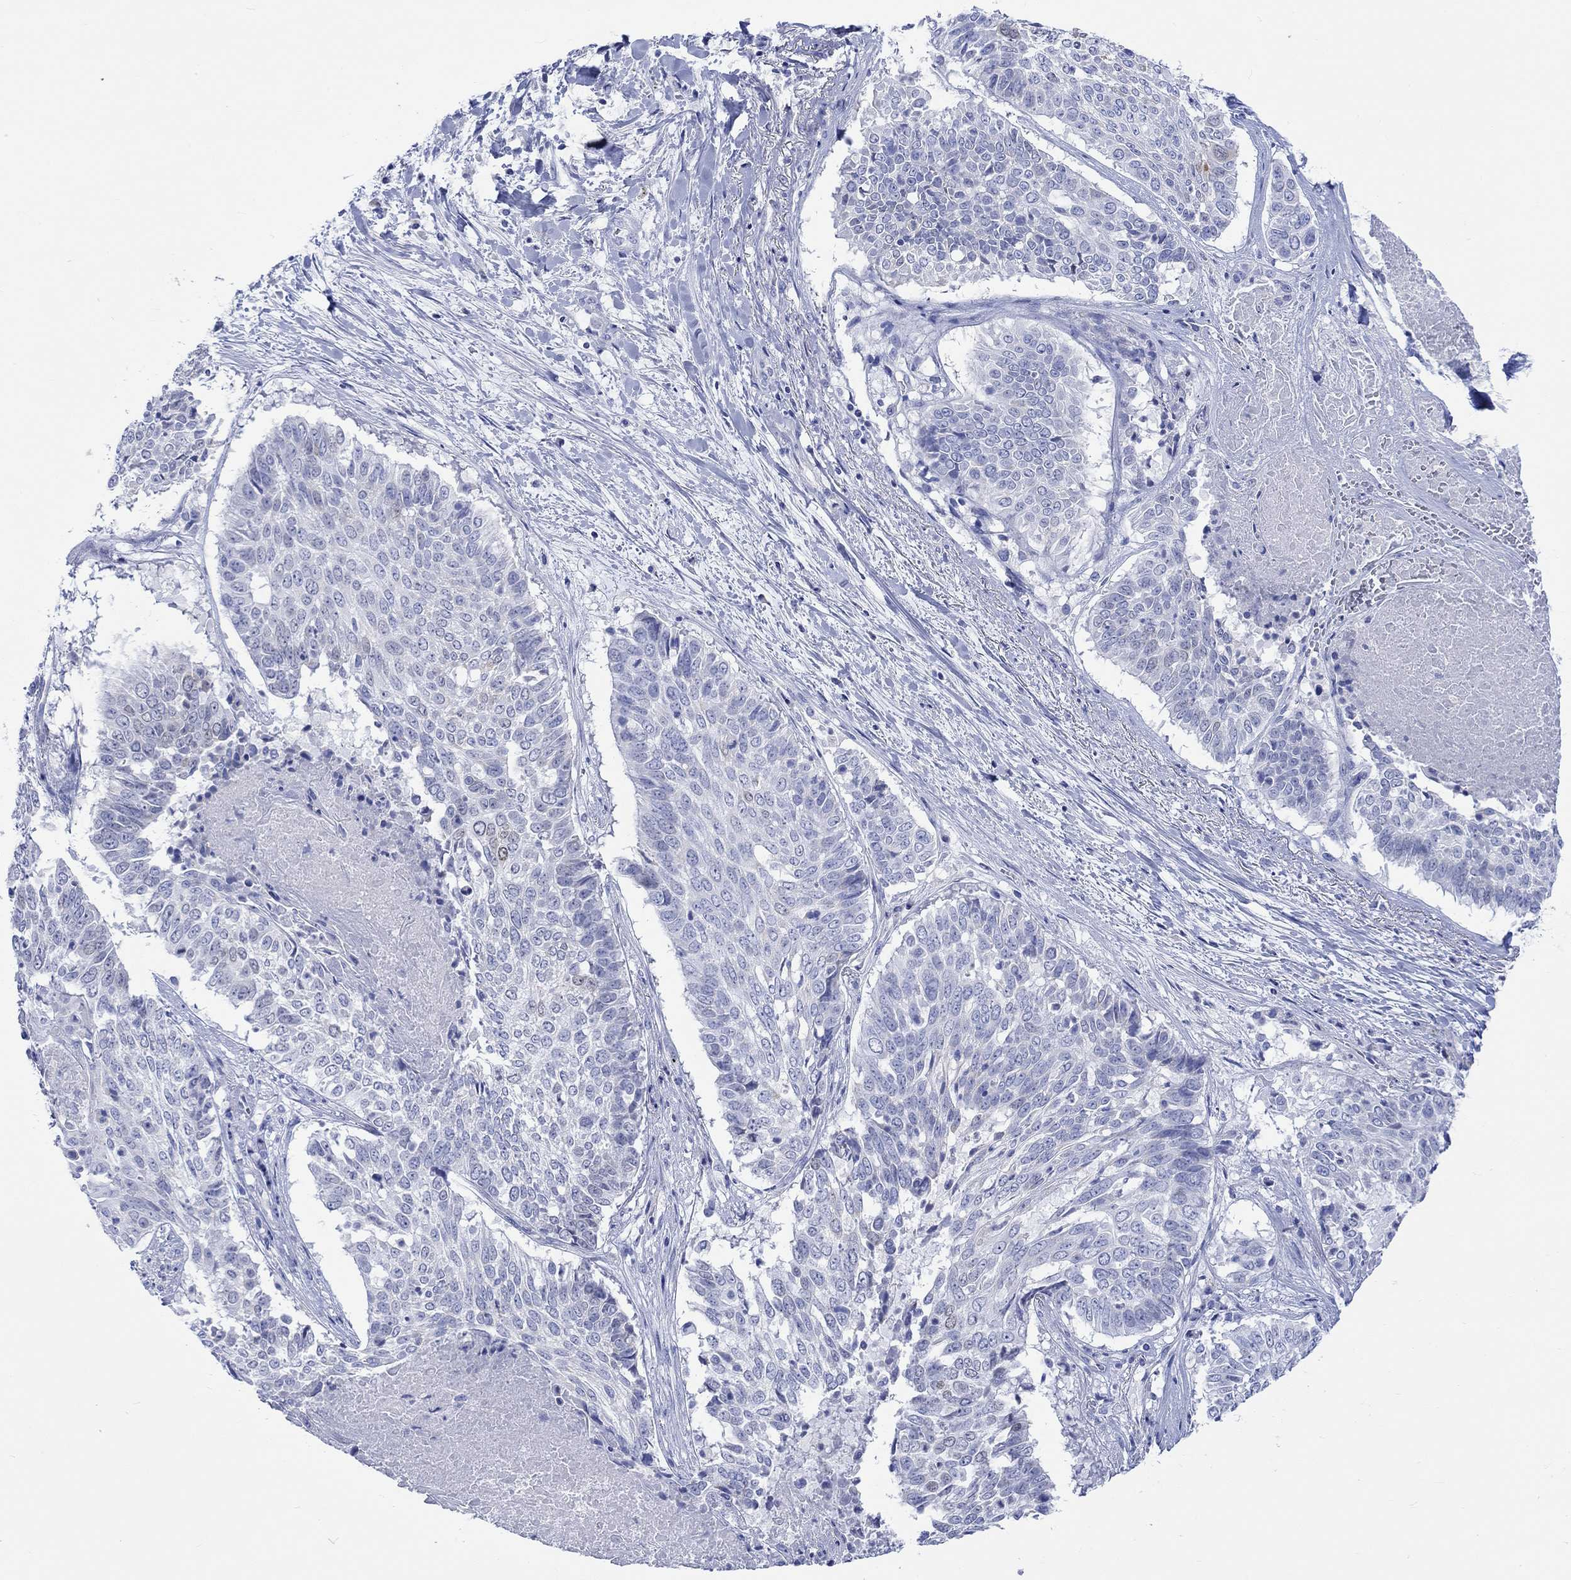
{"staining": {"intensity": "negative", "quantity": "none", "location": "none"}, "tissue": "lung cancer", "cell_type": "Tumor cells", "image_type": "cancer", "snomed": [{"axis": "morphology", "description": "Squamous cell carcinoma, NOS"}, {"axis": "topography", "description": "Lung"}], "caption": "Immunohistochemical staining of human lung cancer exhibits no significant expression in tumor cells.", "gene": "CPLX2", "patient": {"sex": "male", "age": 64}}